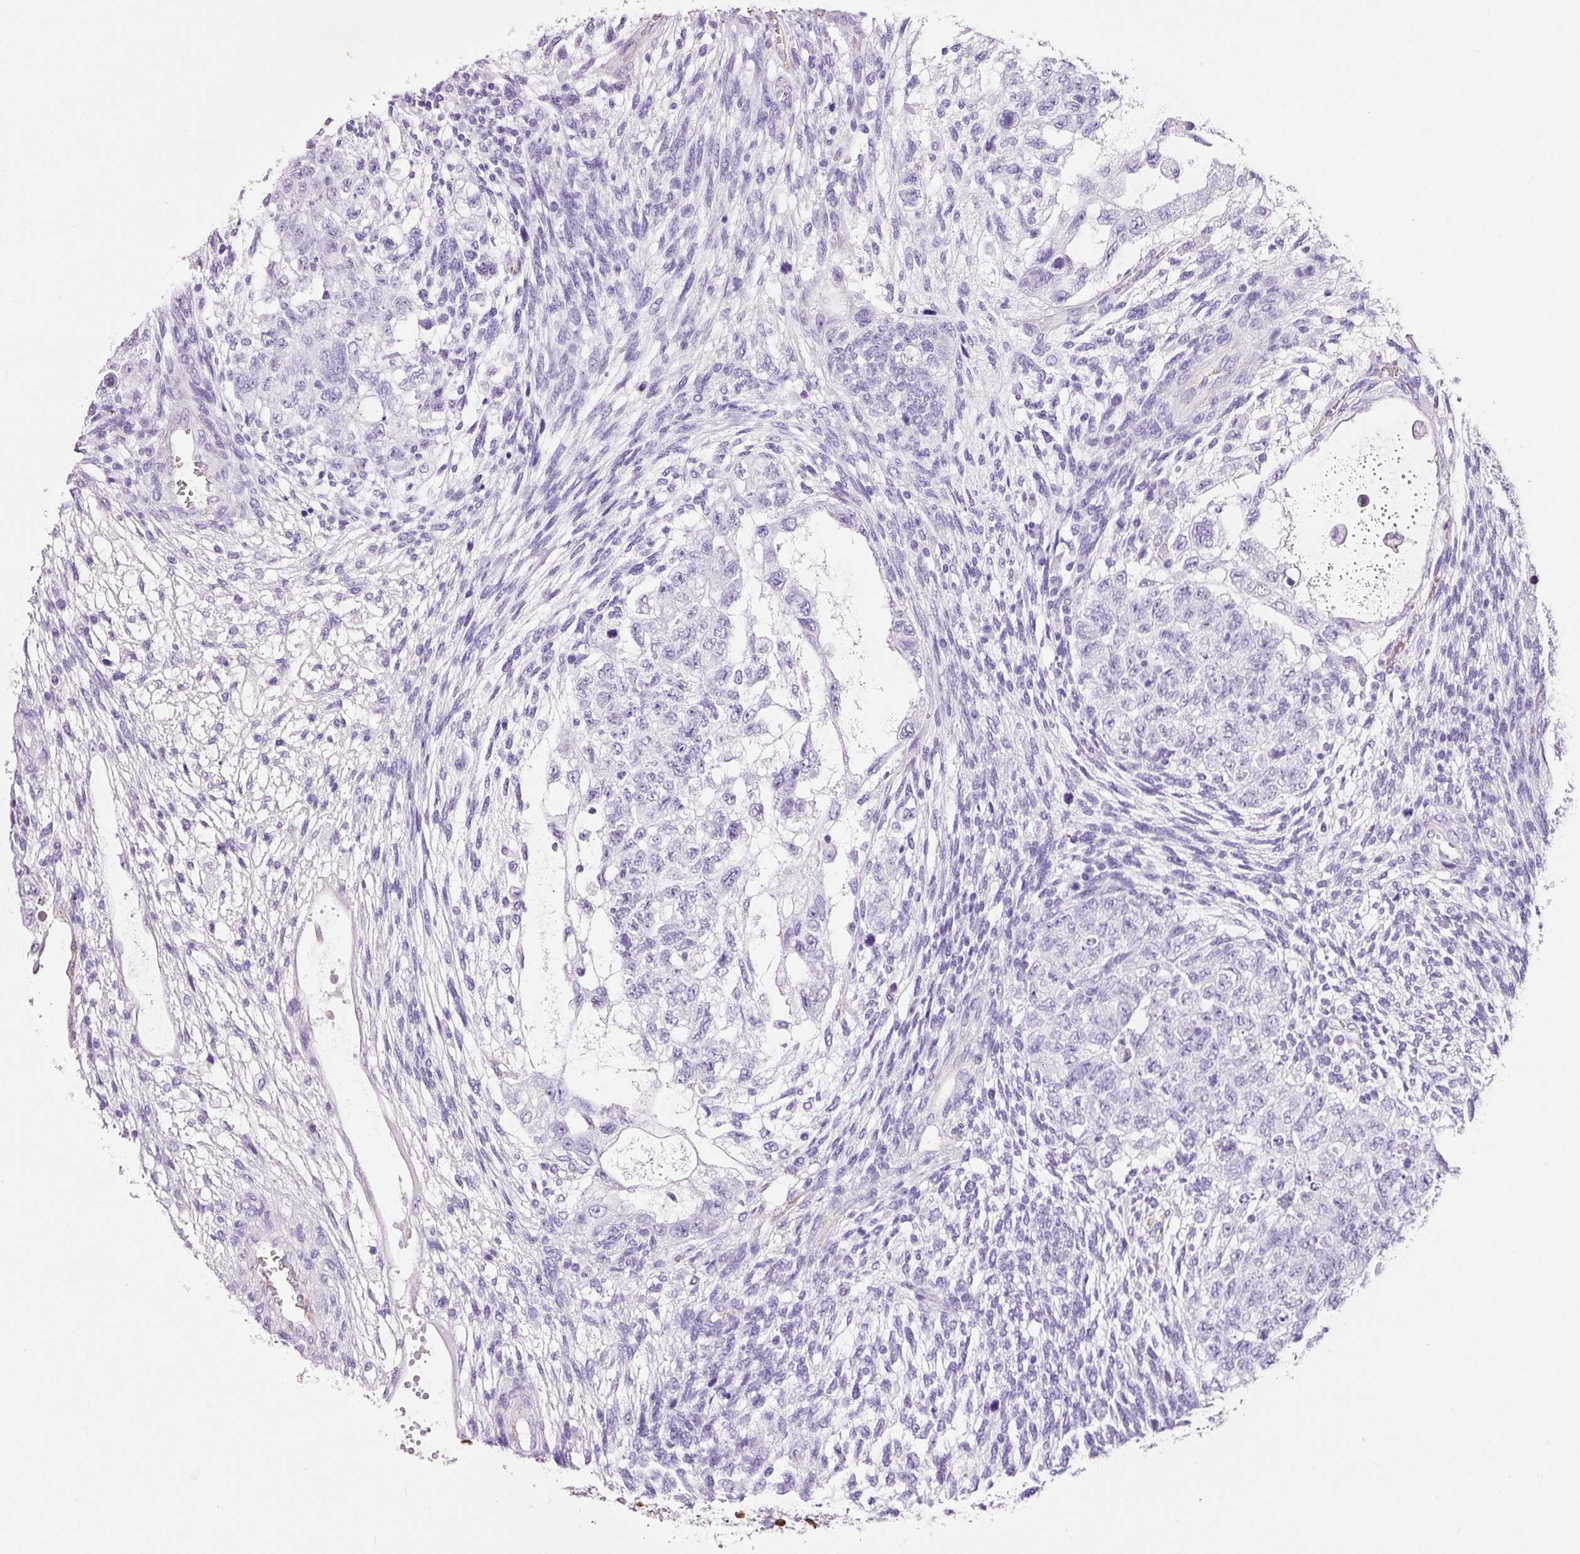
{"staining": {"intensity": "negative", "quantity": "none", "location": "none"}, "tissue": "testis cancer", "cell_type": "Tumor cells", "image_type": "cancer", "snomed": [{"axis": "morphology", "description": "Normal tissue, NOS"}, {"axis": "morphology", "description": "Carcinoma, Embryonal, NOS"}, {"axis": "topography", "description": "Testis"}], "caption": "An IHC micrograph of testis cancer (embryonal carcinoma) is shown. There is no staining in tumor cells of testis cancer (embryonal carcinoma).", "gene": "ADSS1", "patient": {"sex": "male", "age": 36}}